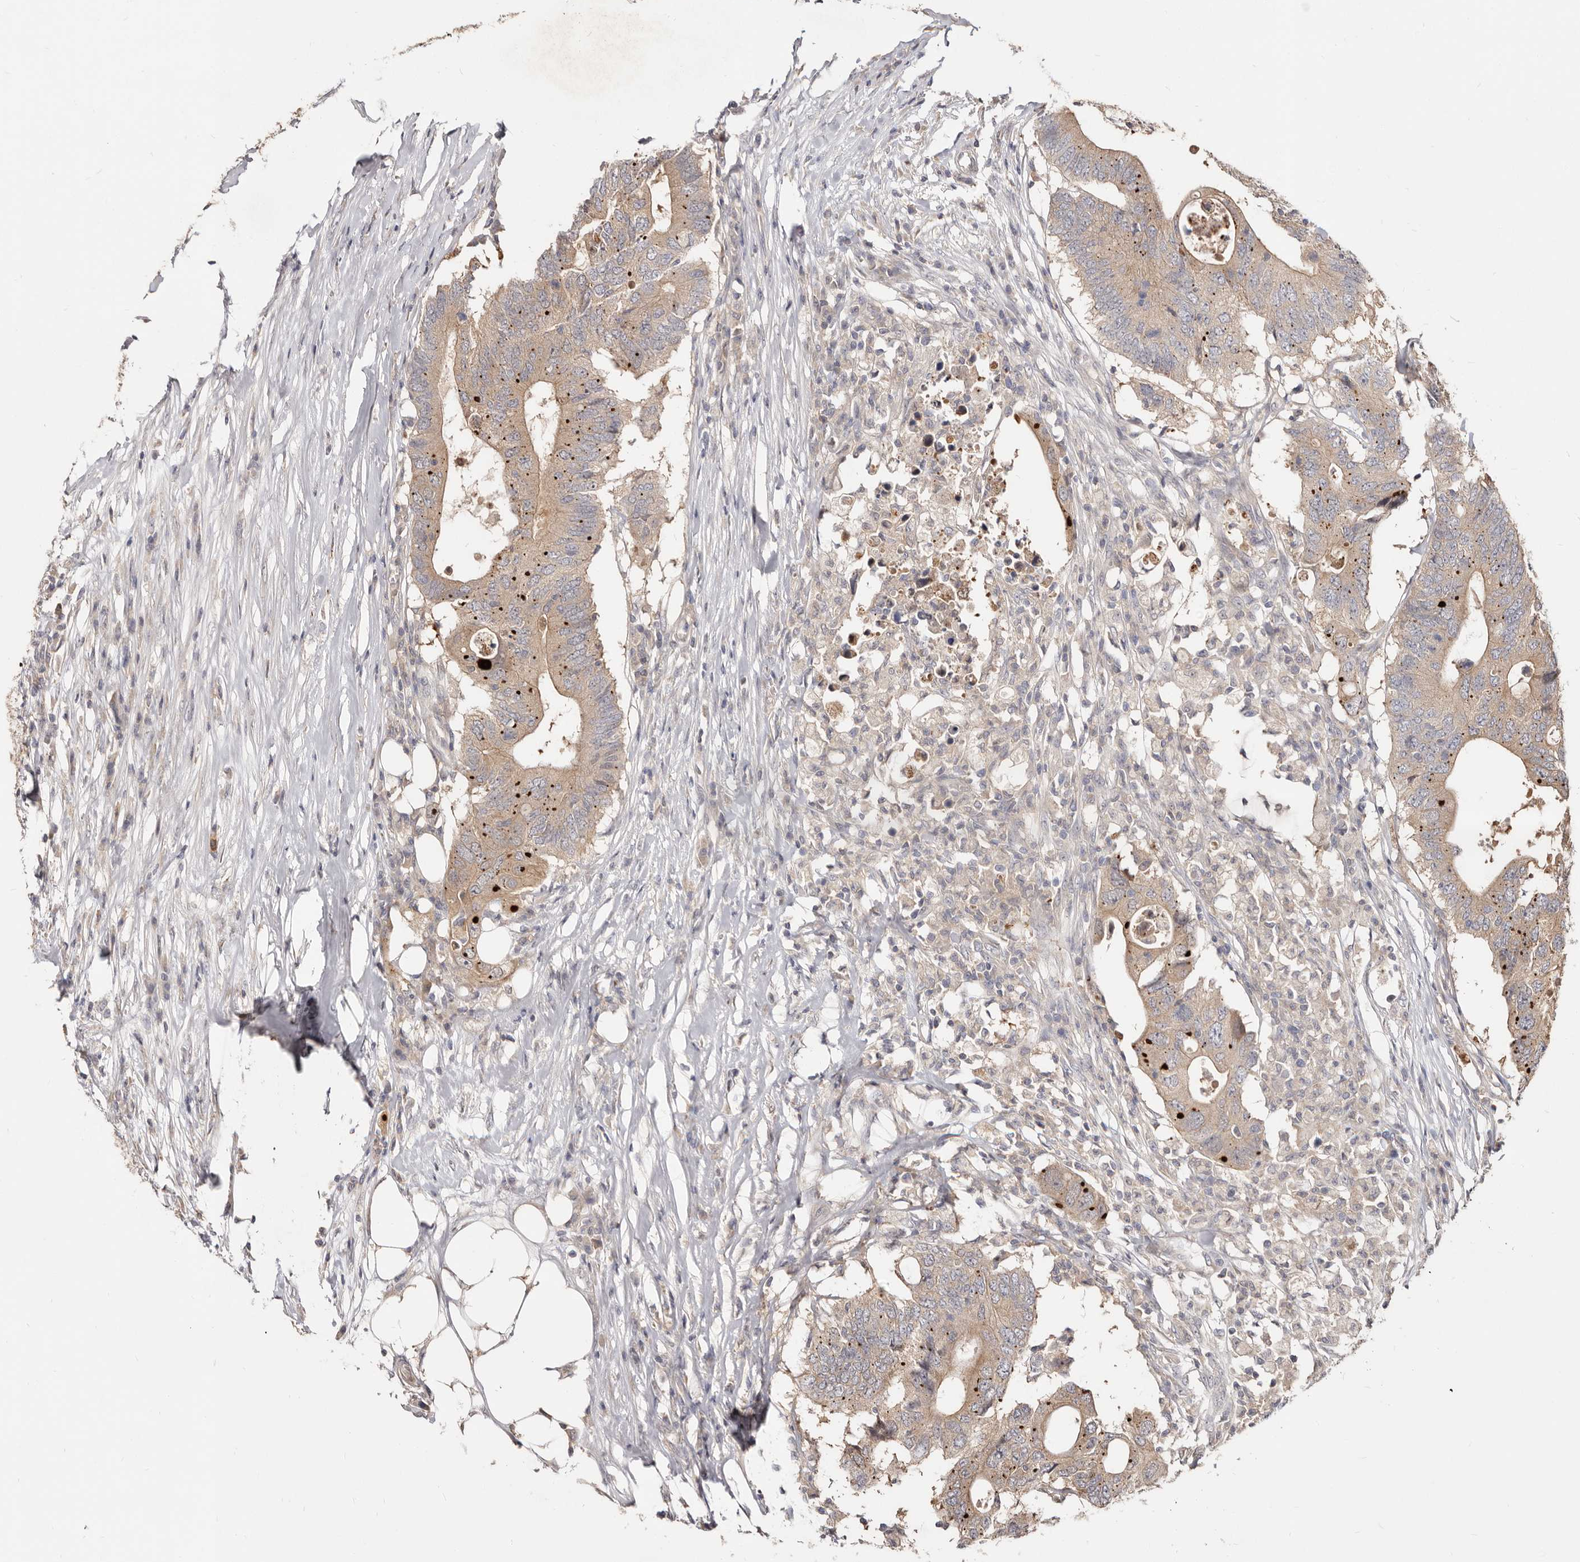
{"staining": {"intensity": "weak", "quantity": ">75%", "location": "cytoplasmic/membranous"}, "tissue": "colorectal cancer", "cell_type": "Tumor cells", "image_type": "cancer", "snomed": [{"axis": "morphology", "description": "Adenocarcinoma, NOS"}, {"axis": "topography", "description": "Colon"}], "caption": "A high-resolution histopathology image shows immunohistochemistry staining of colorectal adenocarcinoma, which displays weak cytoplasmic/membranous expression in about >75% of tumor cells.", "gene": "TC2N", "patient": {"sex": "male", "age": 71}}